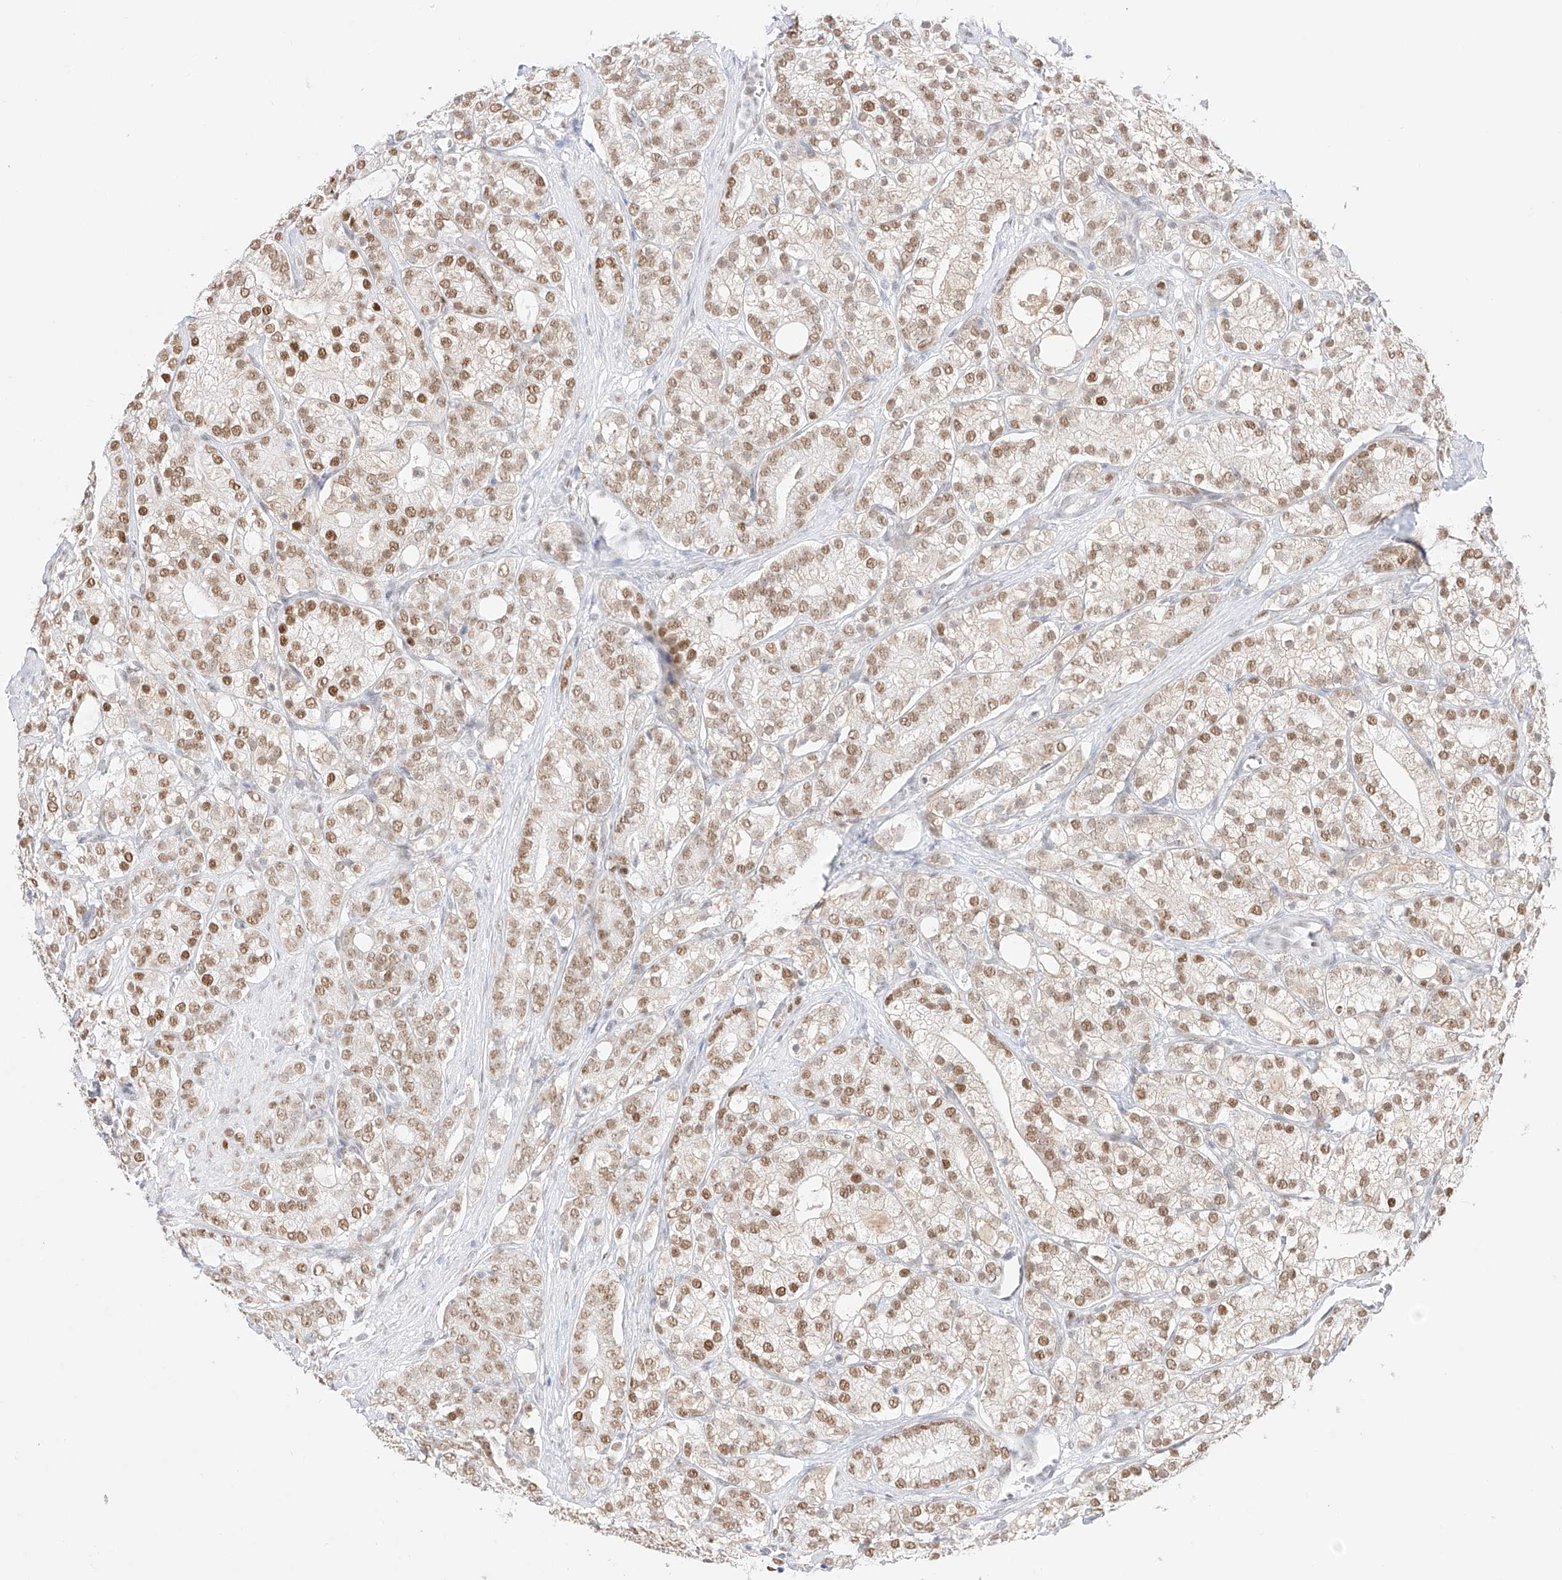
{"staining": {"intensity": "moderate", "quantity": ">75%", "location": "nuclear"}, "tissue": "prostate cancer", "cell_type": "Tumor cells", "image_type": "cancer", "snomed": [{"axis": "morphology", "description": "Adenocarcinoma, High grade"}, {"axis": "topography", "description": "Prostate"}], "caption": "IHC of prostate cancer displays medium levels of moderate nuclear positivity in about >75% of tumor cells. (Brightfield microscopy of DAB IHC at high magnification).", "gene": "APIP", "patient": {"sex": "male", "age": 57}}